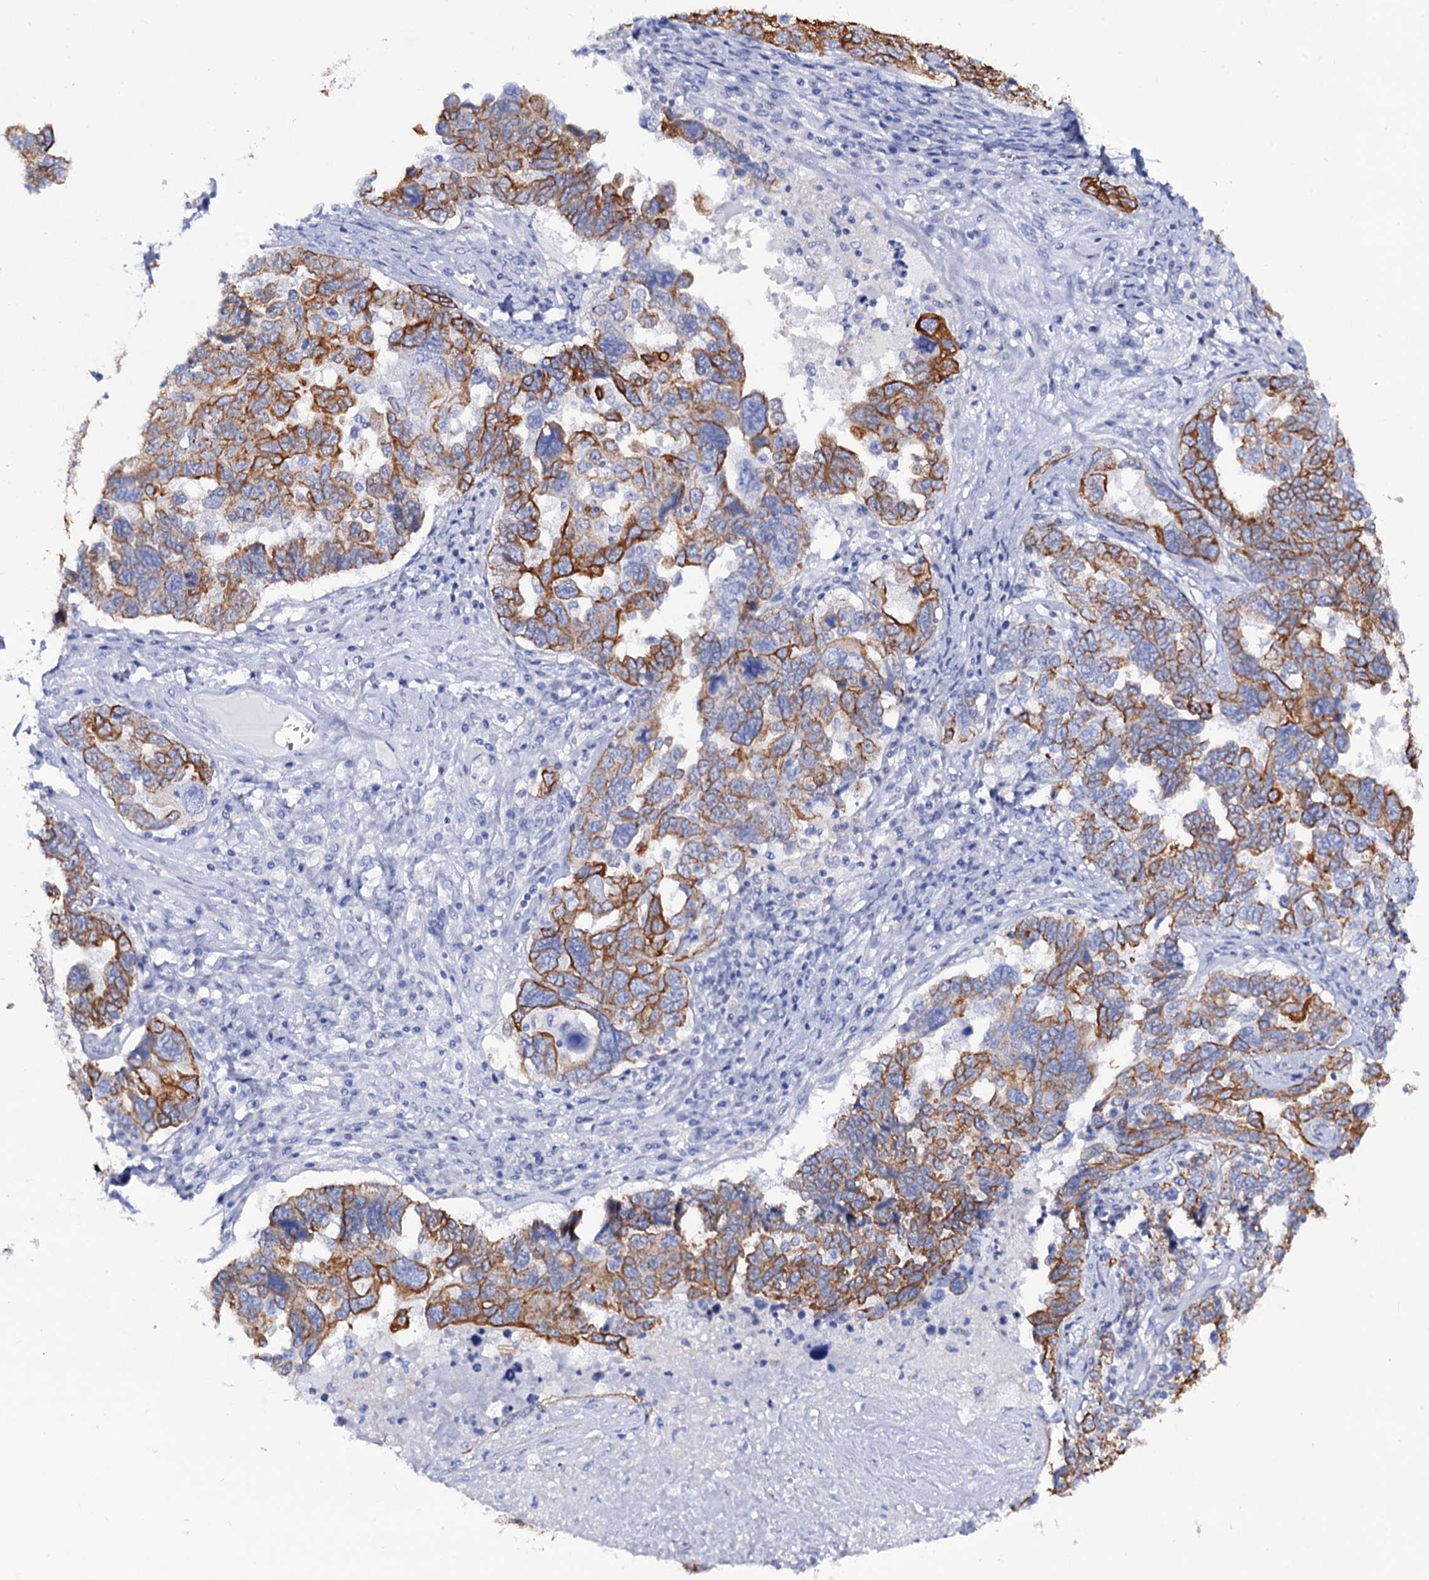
{"staining": {"intensity": "moderate", "quantity": ">75%", "location": "cytoplasmic/membranous"}, "tissue": "ovarian cancer", "cell_type": "Tumor cells", "image_type": "cancer", "snomed": [{"axis": "morphology", "description": "Carcinoma, endometroid"}, {"axis": "topography", "description": "Ovary"}], "caption": "A histopathology image showing moderate cytoplasmic/membranous expression in approximately >75% of tumor cells in ovarian endometroid carcinoma, as visualized by brown immunohistochemical staining.", "gene": "RAB3IP", "patient": {"sex": "female", "age": 62}}